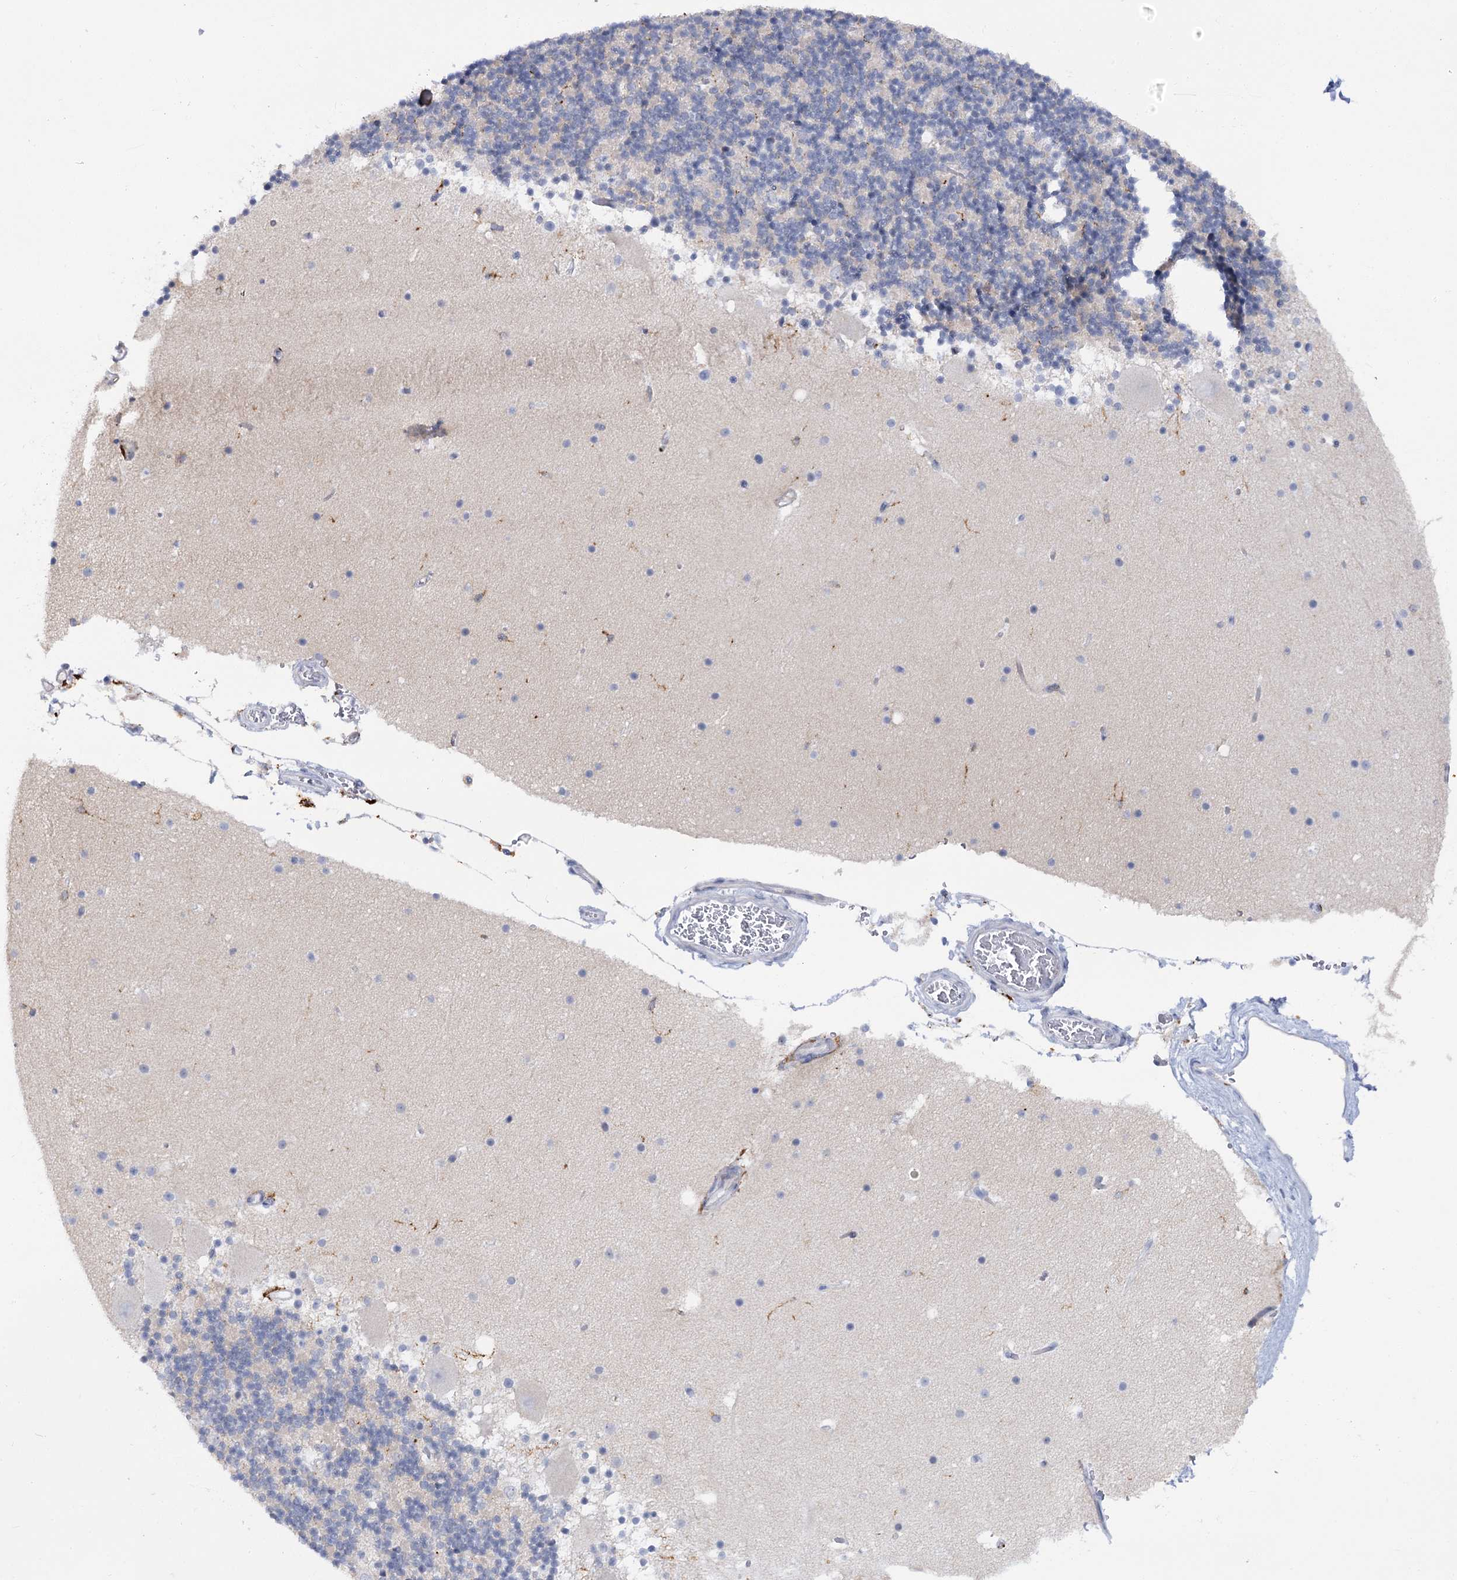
{"staining": {"intensity": "negative", "quantity": "none", "location": "none"}, "tissue": "cerebellum", "cell_type": "Cells in granular layer", "image_type": "normal", "snomed": [{"axis": "morphology", "description": "Normal tissue, NOS"}, {"axis": "topography", "description": "Cerebellum"}], "caption": "Protein analysis of unremarkable cerebellum displays no significant positivity in cells in granular layer.", "gene": "PIWIL4", "patient": {"sex": "male", "age": 57}}